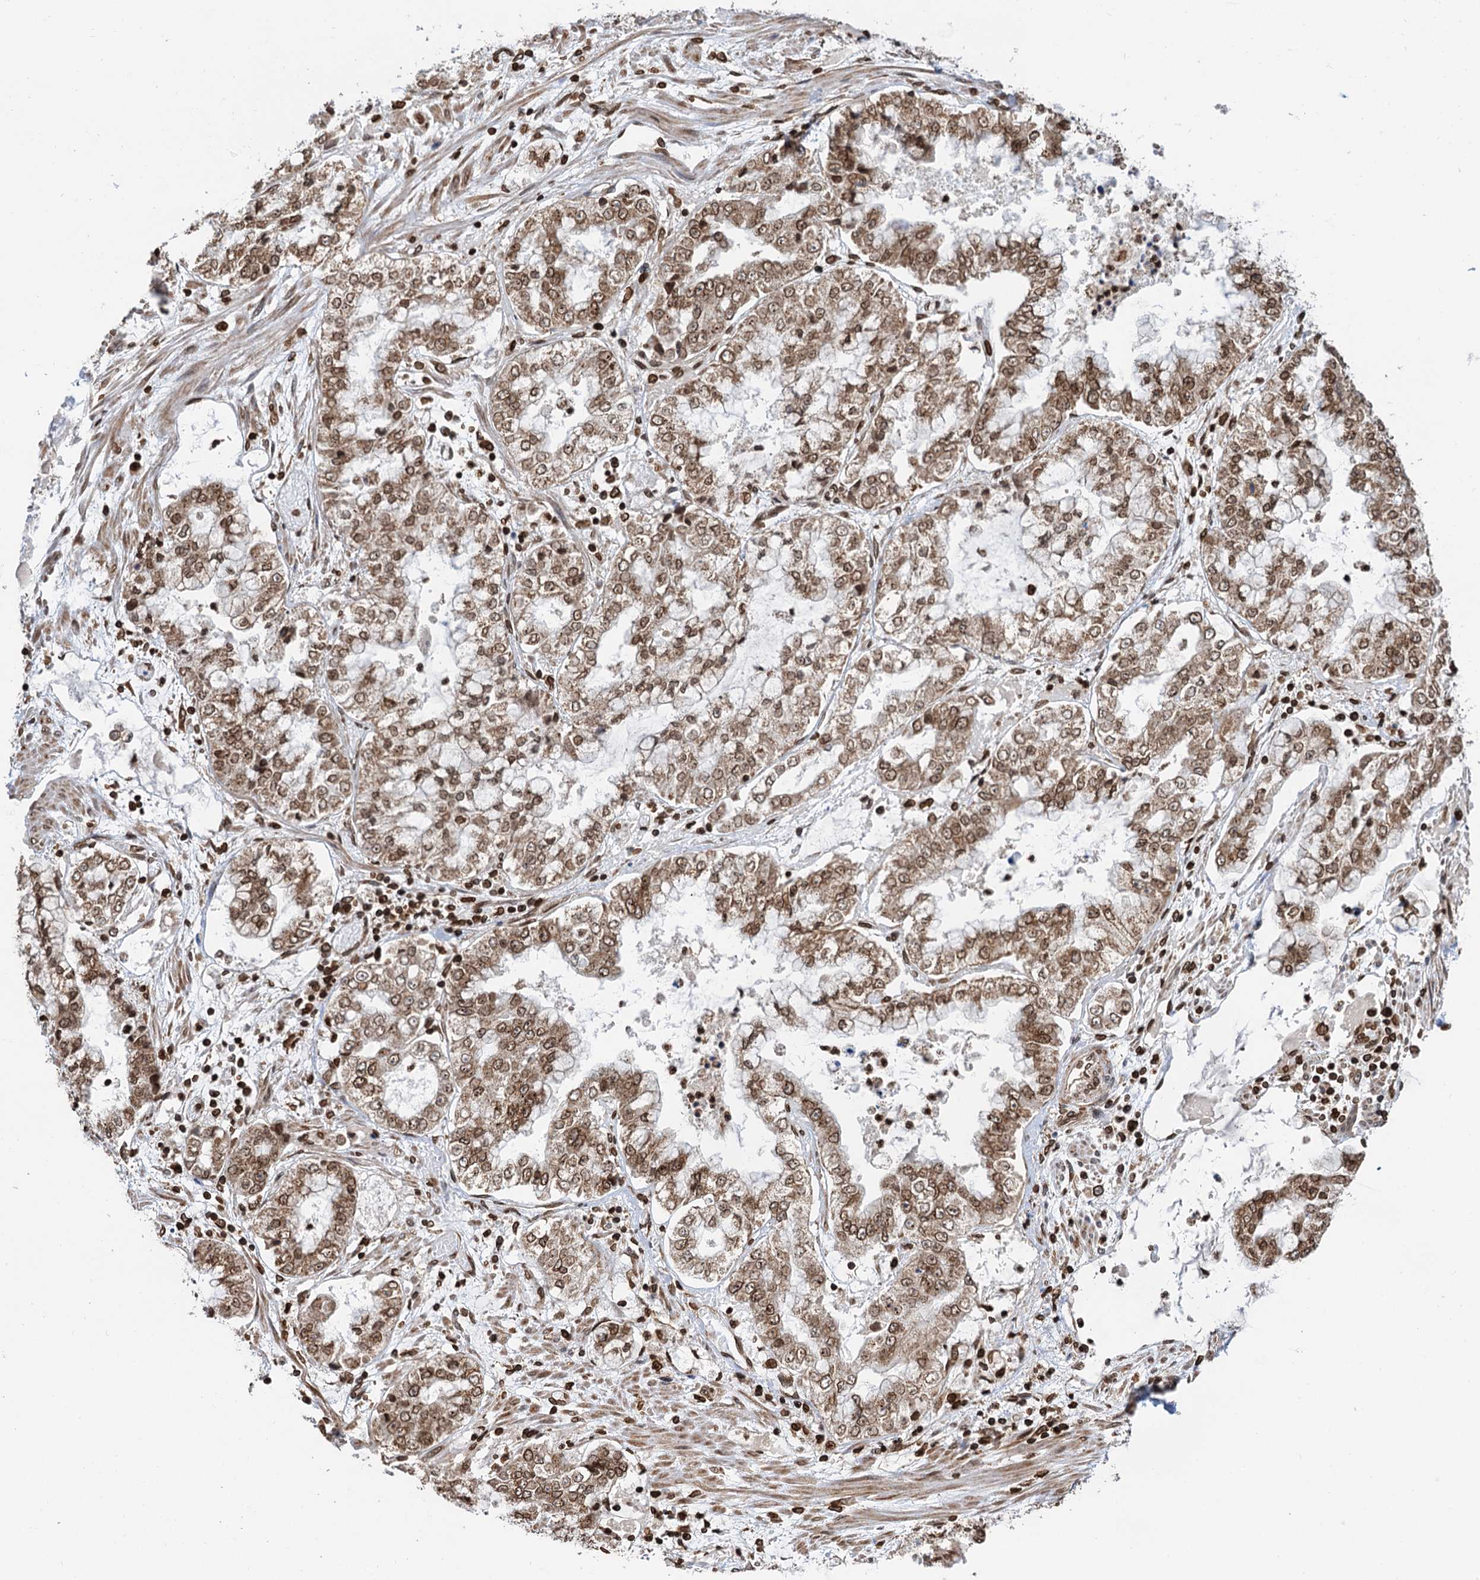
{"staining": {"intensity": "moderate", "quantity": ">75%", "location": "cytoplasmic/membranous,nuclear"}, "tissue": "stomach cancer", "cell_type": "Tumor cells", "image_type": "cancer", "snomed": [{"axis": "morphology", "description": "Adenocarcinoma, NOS"}, {"axis": "topography", "description": "Stomach"}], "caption": "Moderate cytoplasmic/membranous and nuclear expression is appreciated in approximately >75% of tumor cells in stomach cancer (adenocarcinoma).", "gene": "ZC3H13", "patient": {"sex": "male", "age": 76}}